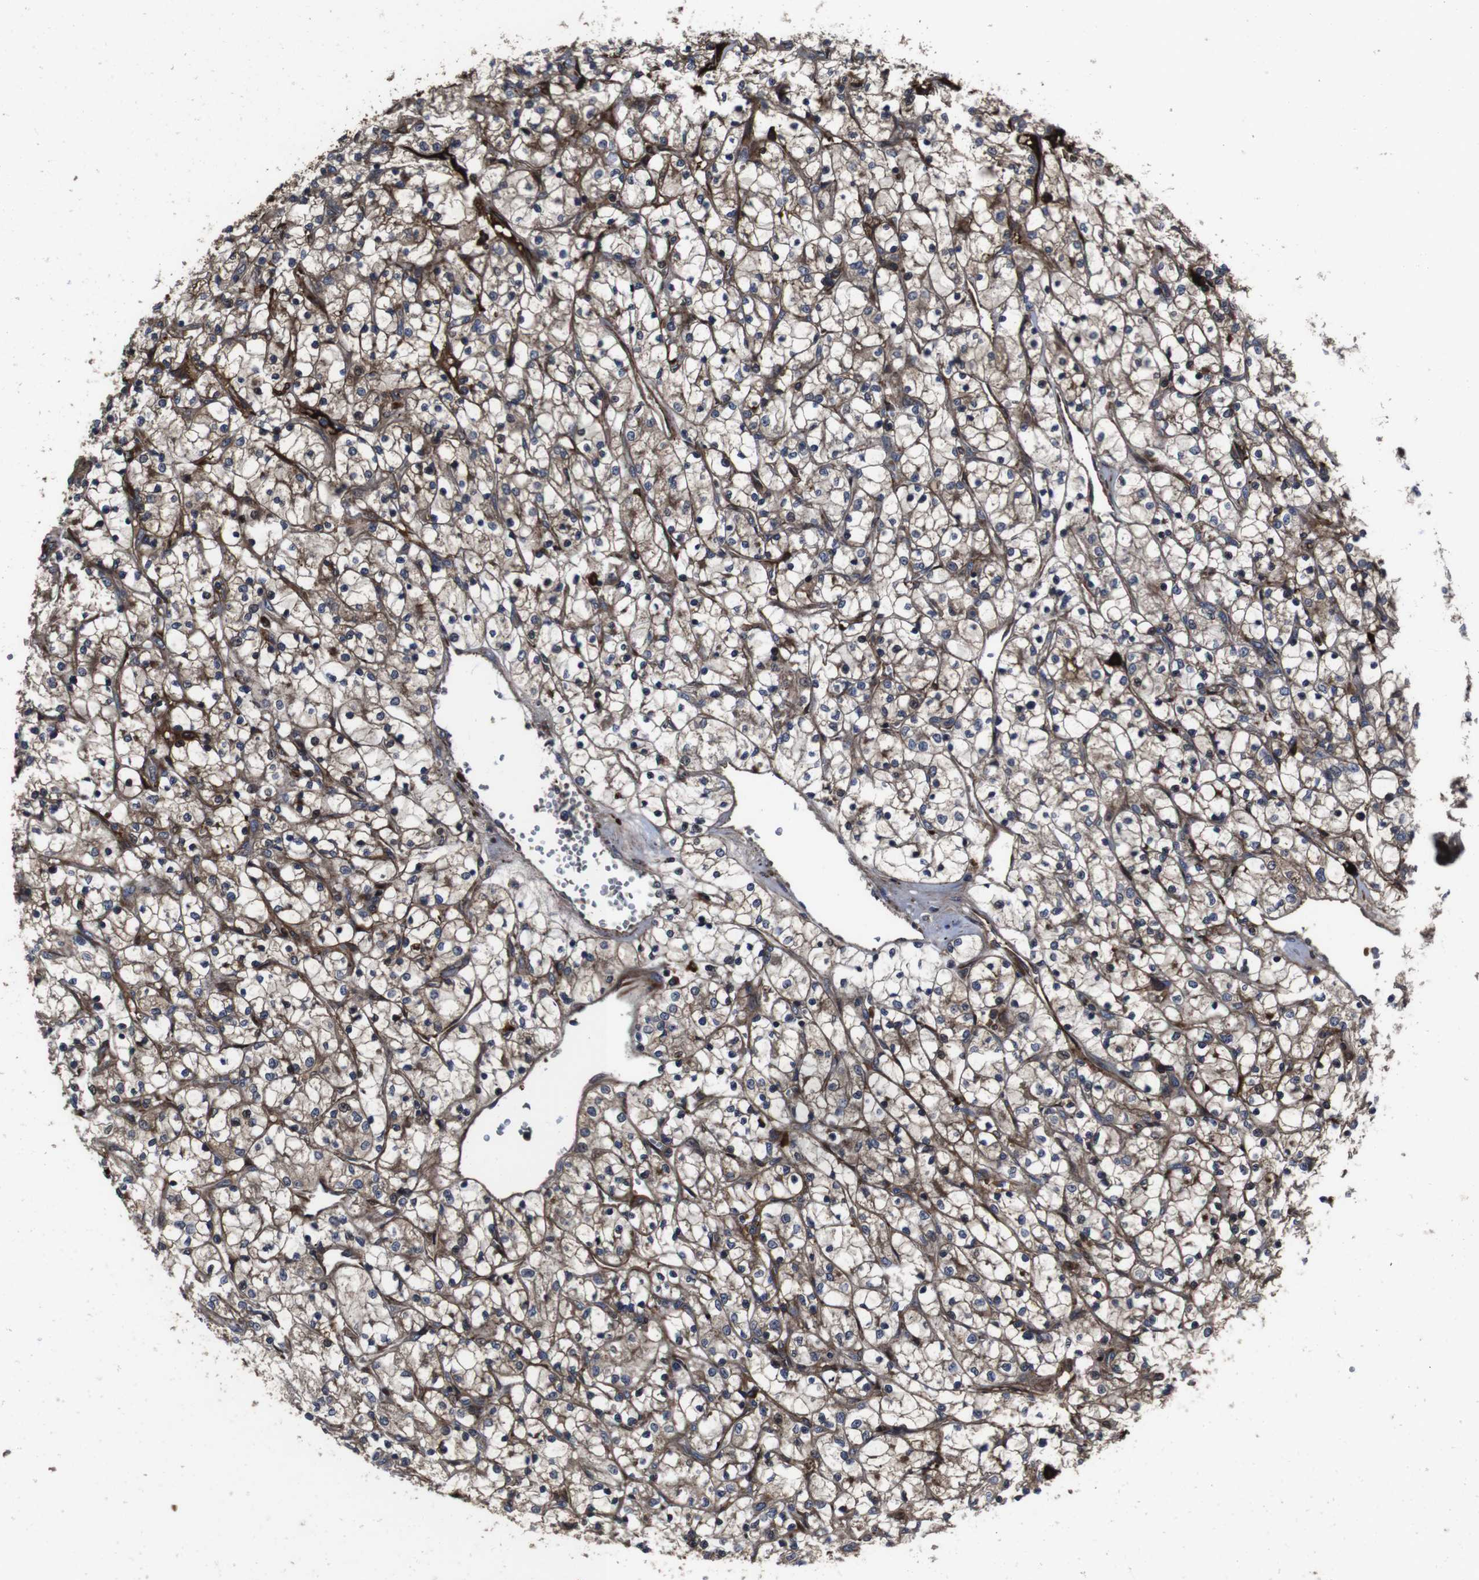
{"staining": {"intensity": "moderate", "quantity": ">75%", "location": "cytoplasmic/membranous"}, "tissue": "renal cancer", "cell_type": "Tumor cells", "image_type": "cancer", "snomed": [{"axis": "morphology", "description": "Adenocarcinoma, NOS"}, {"axis": "topography", "description": "Kidney"}], "caption": "A medium amount of moderate cytoplasmic/membranous staining is appreciated in about >75% of tumor cells in renal cancer (adenocarcinoma) tissue. (DAB IHC, brown staining for protein, blue staining for nuclei).", "gene": "SMYD3", "patient": {"sex": "female", "age": 69}}